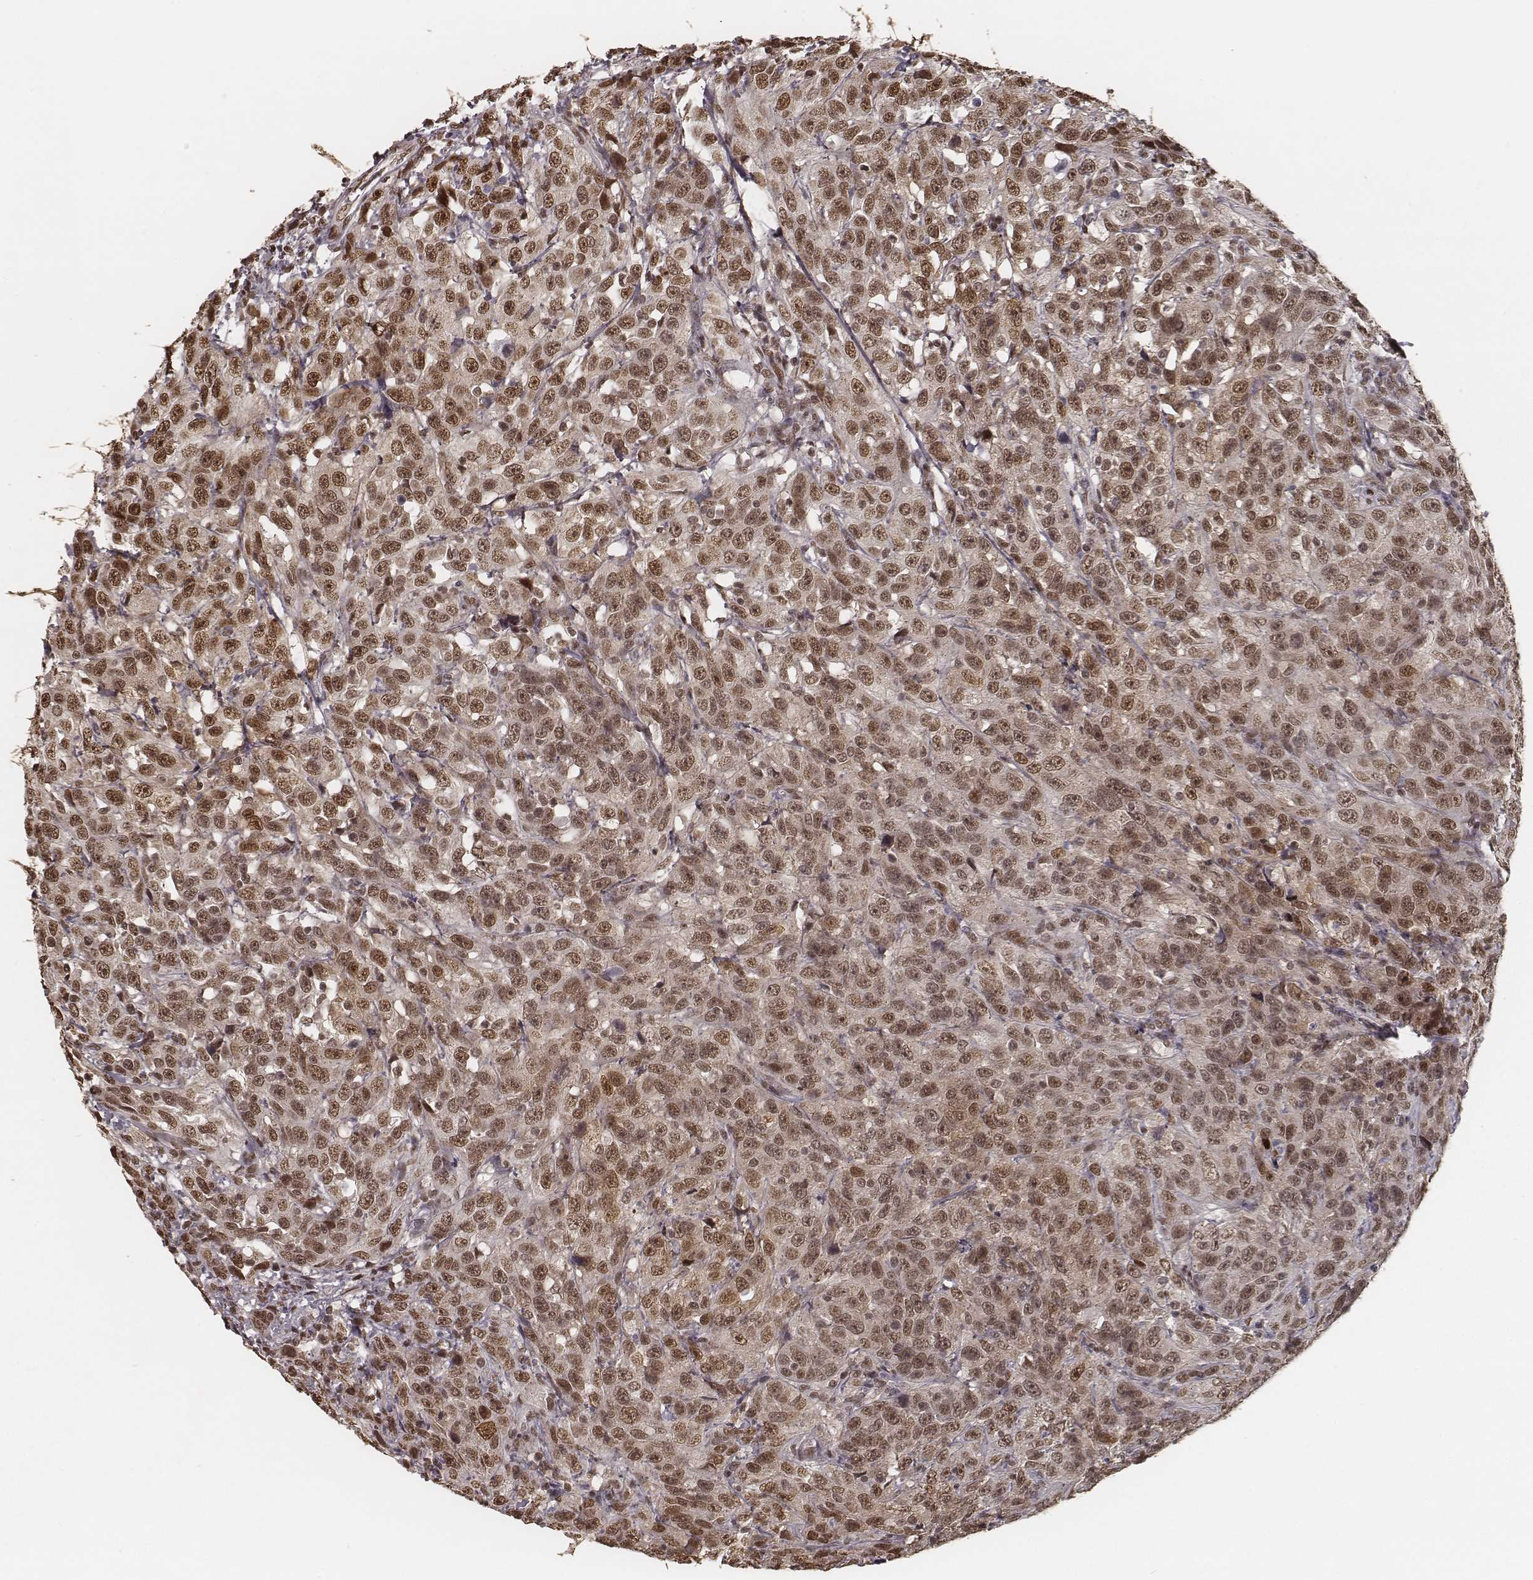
{"staining": {"intensity": "strong", "quantity": "<25%", "location": "nuclear"}, "tissue": "urothelial cancer", "cell_type": "Tumor cells", "image_type": "cancer", "snomed": [{"axis": "morphology", "description": "Urothelial carcinoma, NOS"}, {"axis": "morphology", "description": "Urothelial carcinoma, High grade"}, {"axis": "topography", "description": "Urinary bladder"}], "caption": "Immunohistochemistry image of neoplastic tissue: high-grade urothelial carcinoma stained using immunohistochemistry displays medium levels of strong protein expression localized specifically in the nuclear of tumor cells, appearing as a nuclear brown color.", "gene": "HMGA2", "patient": {"sex": "female", "age": 73}}